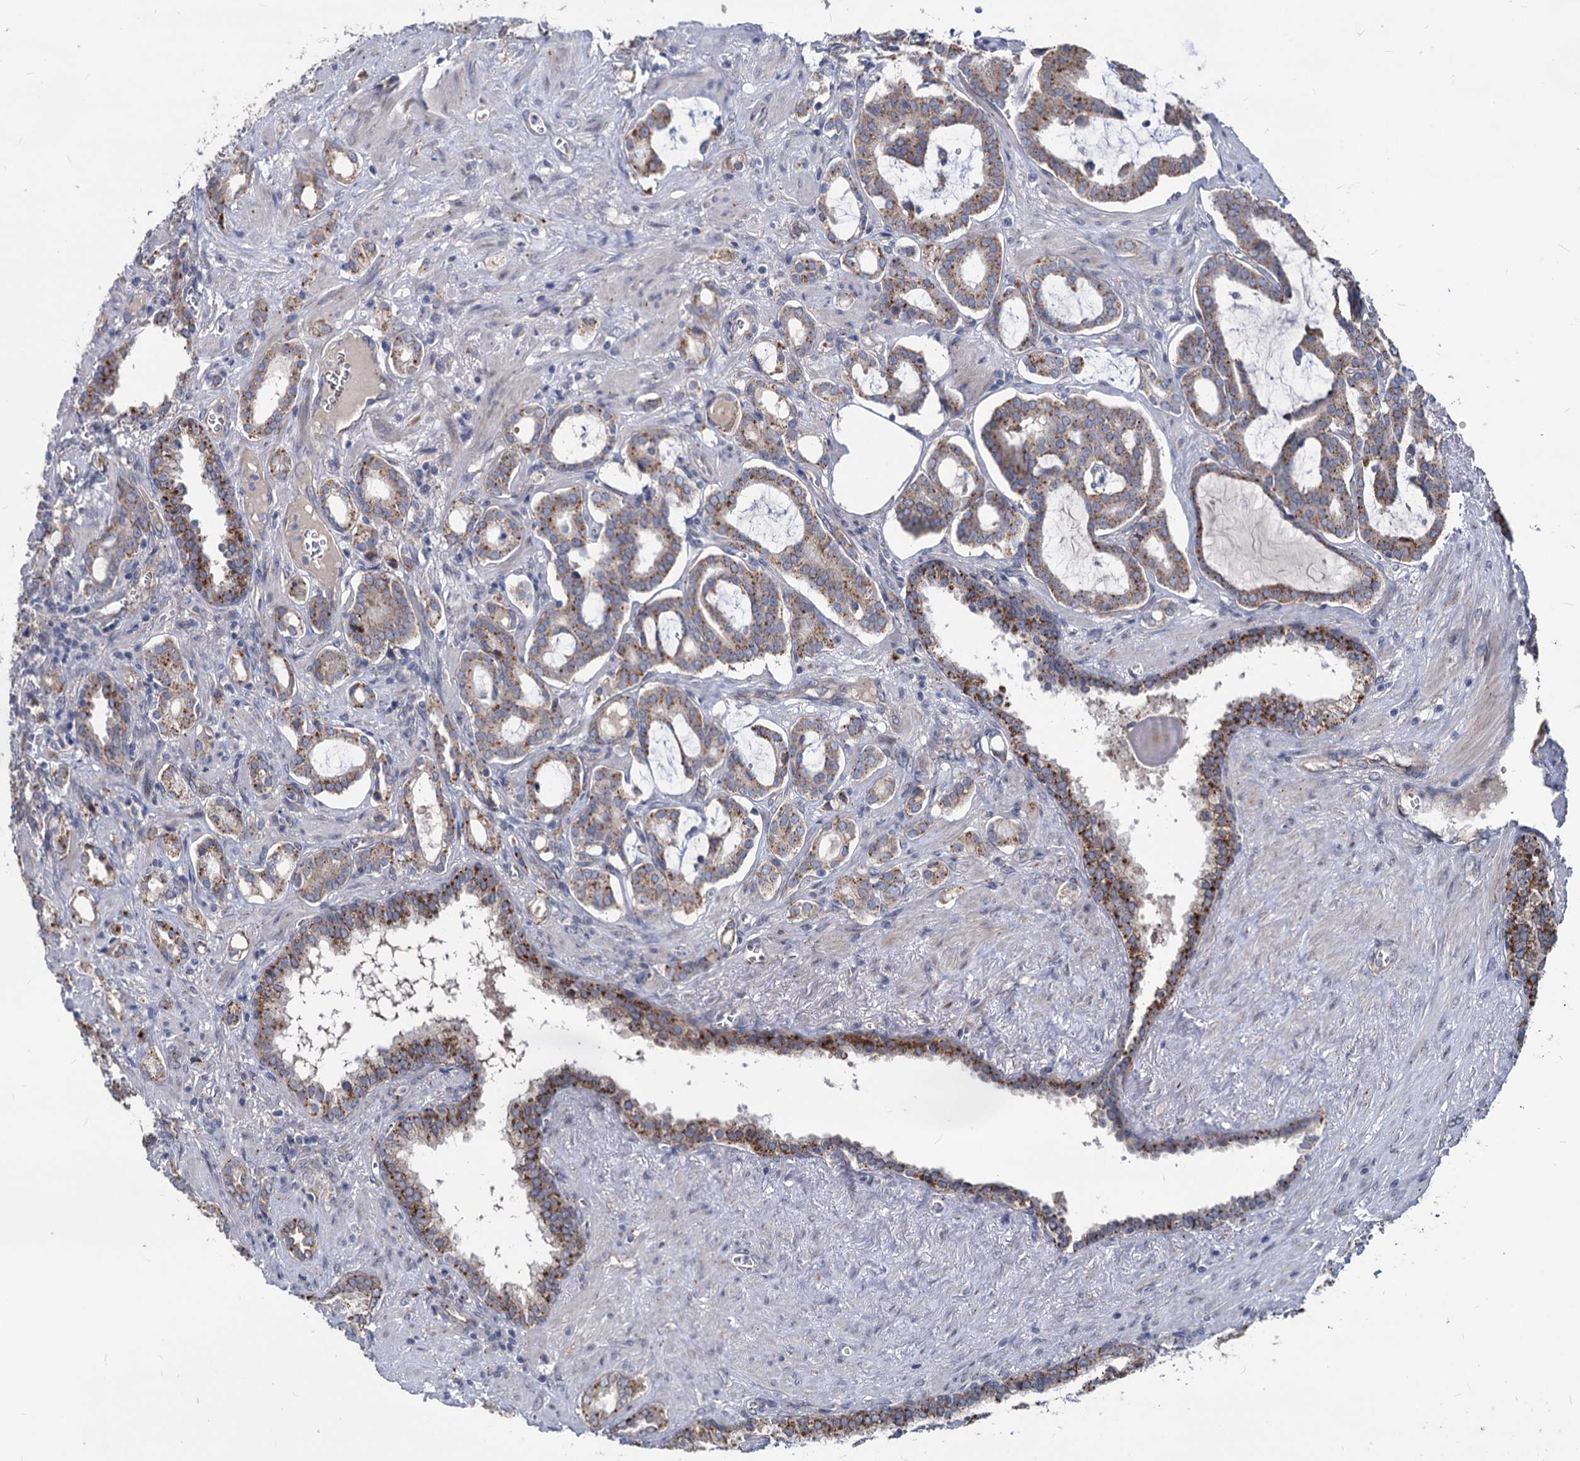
{"staining": {"intensity": "moderate", "quantity": ">75%", "location": "cytoplasmic/membranous"}, "tissue": "prostate cancer", "cell_type": "Tumor cells", "image_type": "cancer", "snomed": [{"axis": "morphology", "description": "Adenocarcinoma, High grade"}, {"axis": "topography", "description": "Prostate and seminal vesicle, NOS"}], "caption": "About >75% of tumor cells in human adenocarcinoma (high-grade) (prostate) demonstrate moderate cytoplasmic/membranous protein positivity as visualized by brown immunohistochemical staining.", "gene": "SMAGP", "patient": {"sex": "male", "age": 67}}